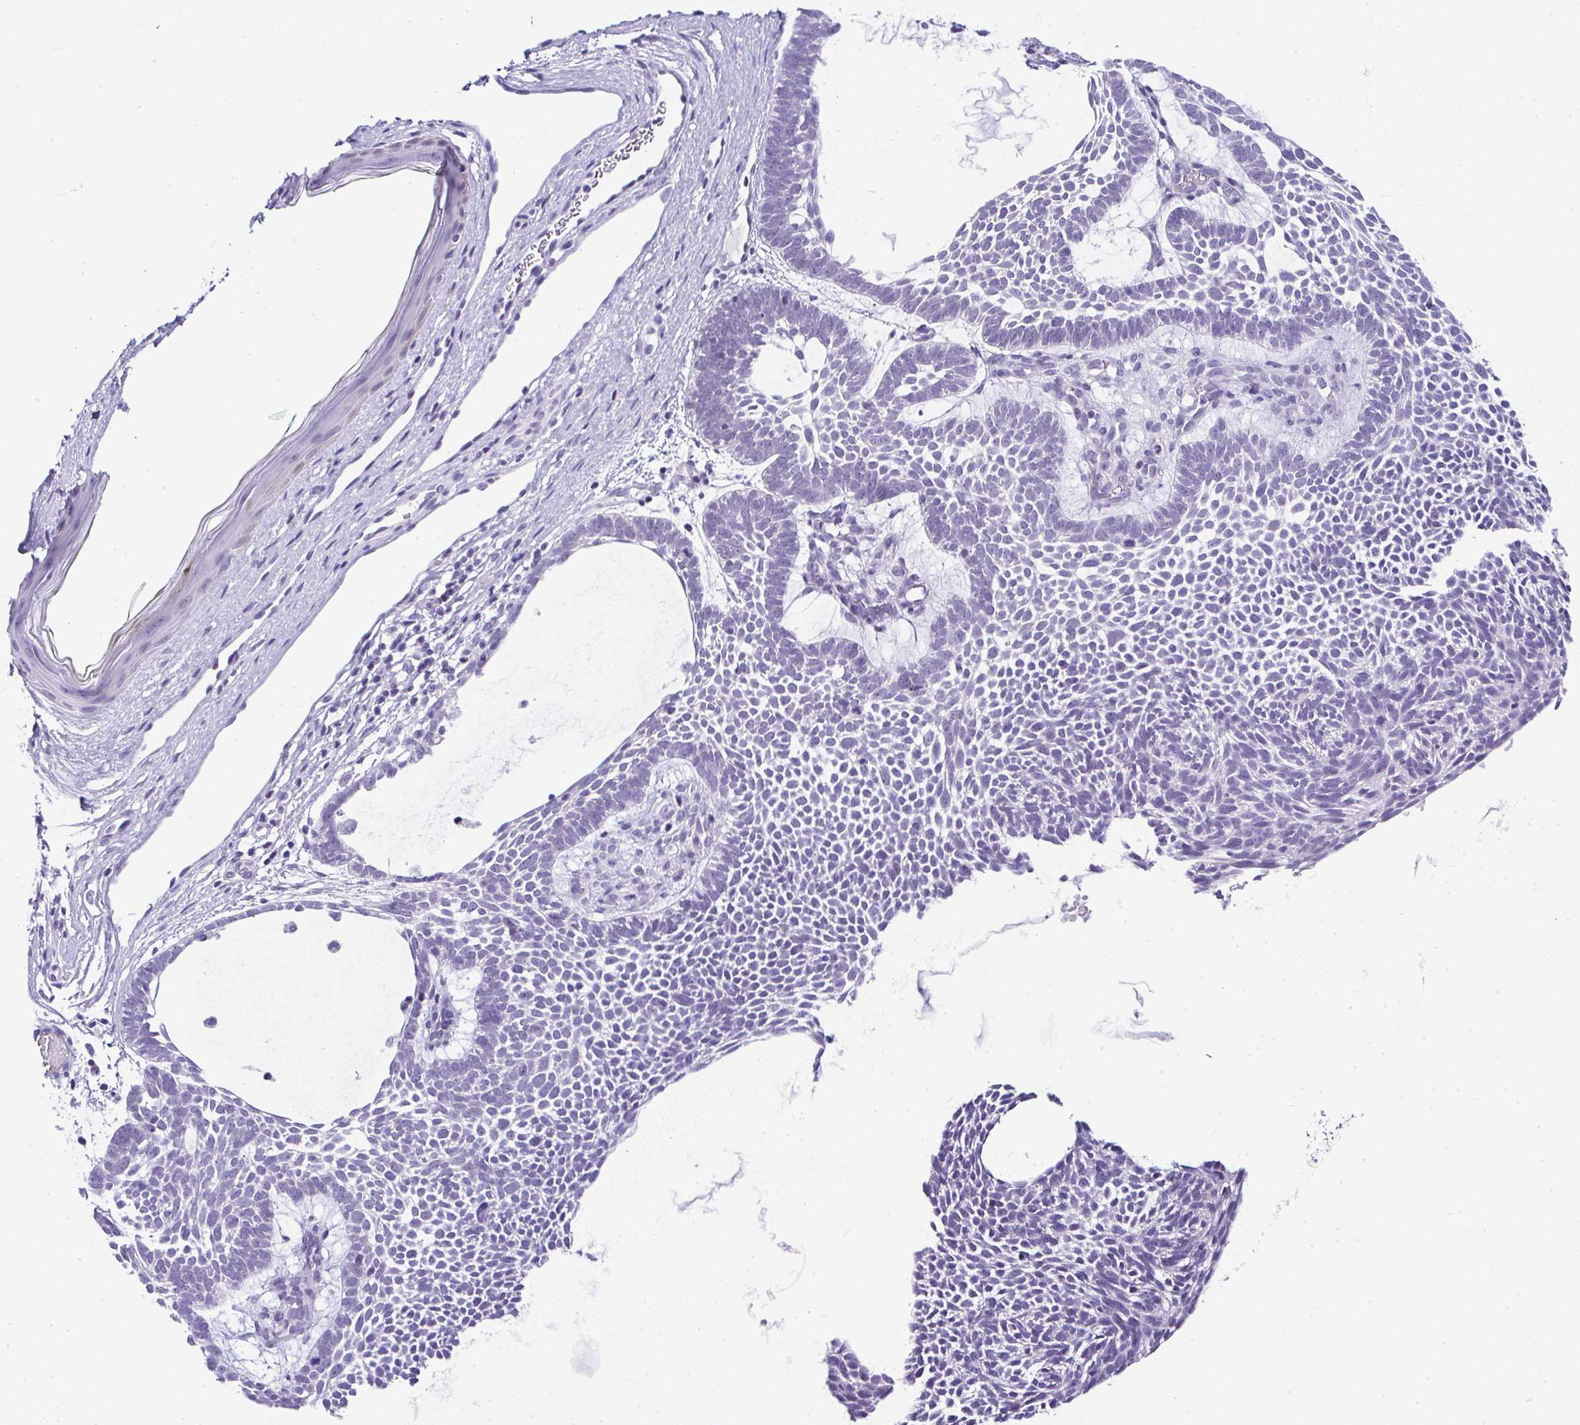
{"staining": {"intensity": "negative", "quantity": "none", "location": "none"}, "tissue": "skin cancer", "cell_type": "Tumor cells", "image_type": "cancer", "snomed": [{"axis": "morphology", "description": "Basal cell carcinoma"}, {"axis": "topography", "description": "Skin"}, {"axis": "topography", "description": "Skin of face"}], "caption": "This histopathology image is of basal cell carcinoma (skin) stained with IHC to label a protein in brown with the nuclei are counter-stained blue. There is no staining in tumor cells.", "gene": "RNF183", "patient": {"sex": "male", "age": 83}}